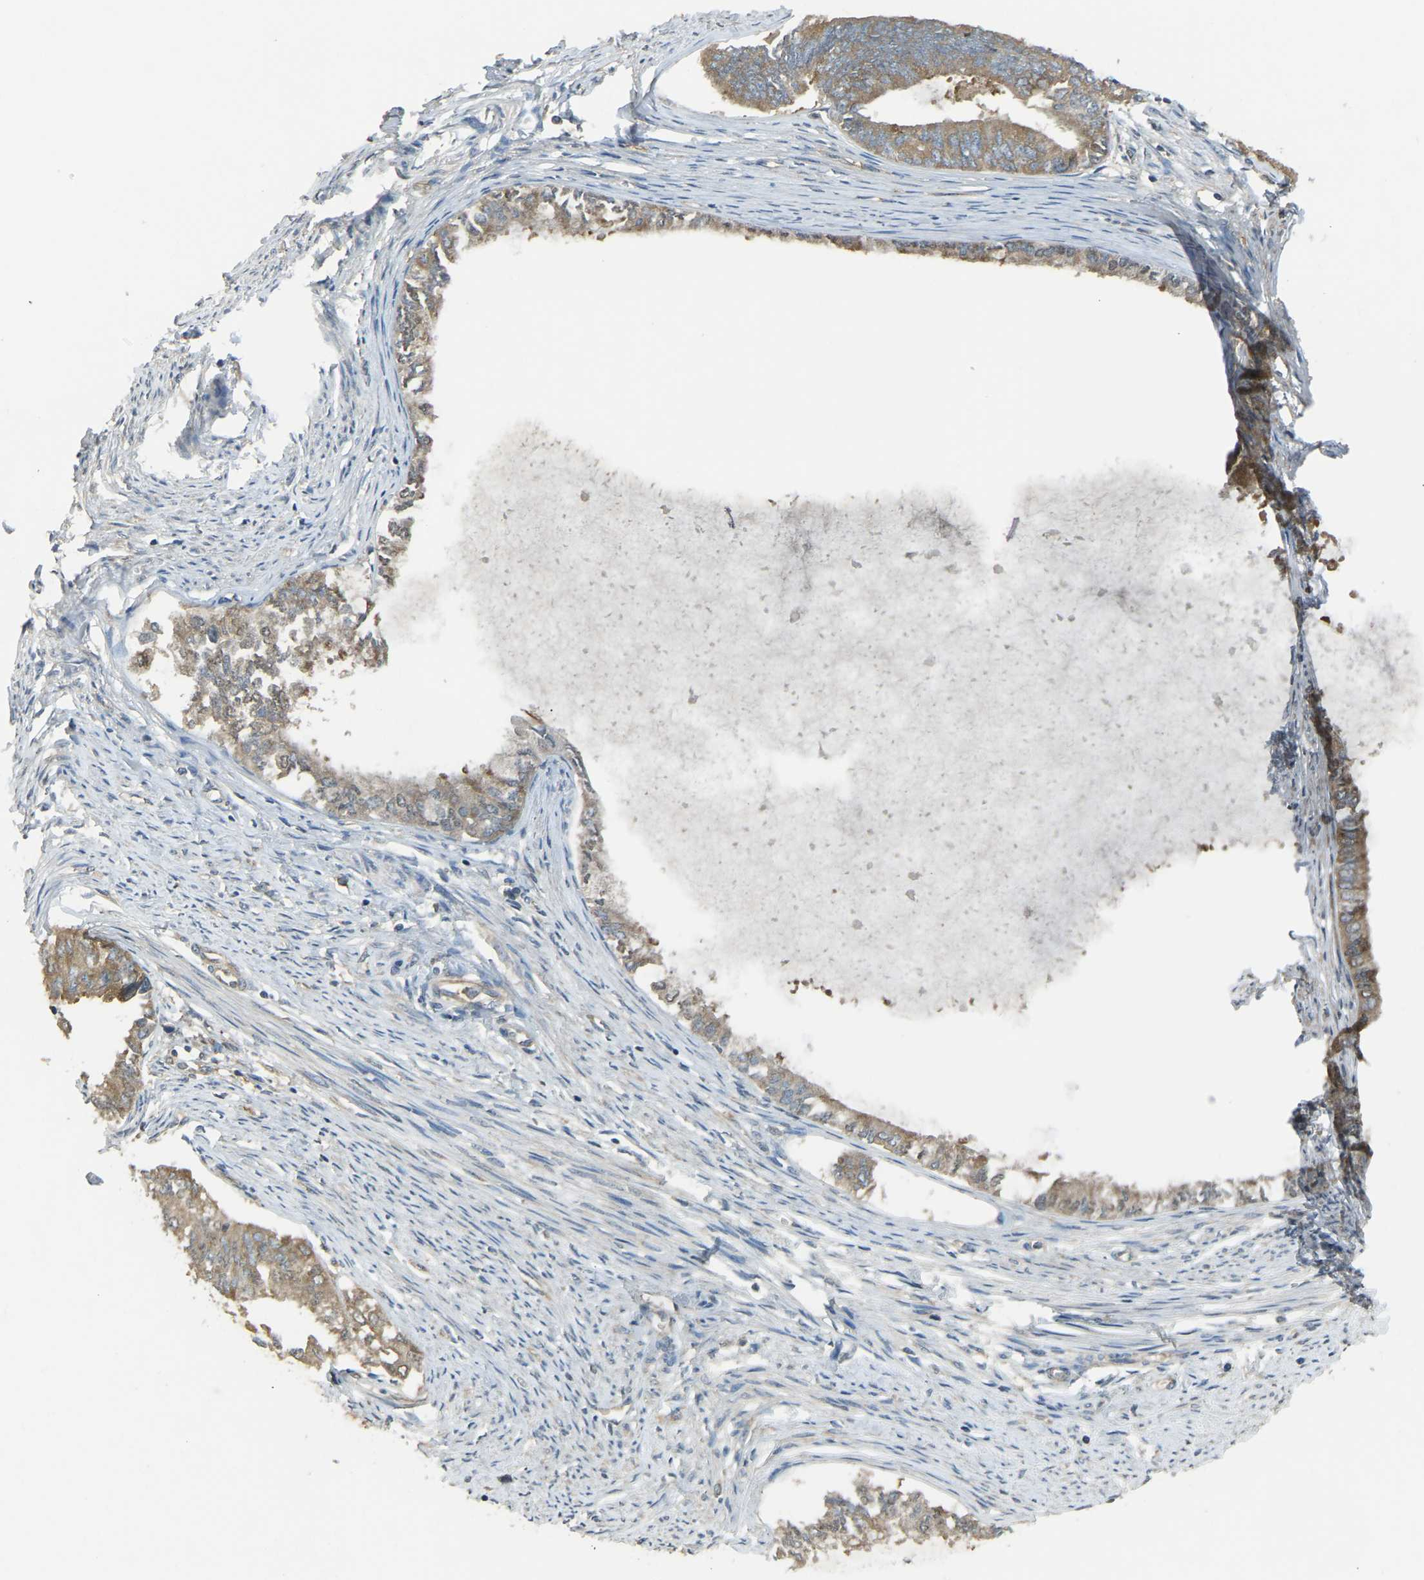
{"staining": {"intensity": "moderate", "quantity": ">75%", "location": "cytoplasmic/membranous"}, "tissue": "endometrial cancer", "cell_type": "Tumor cells", "image_type": "cancer", "snomed": [{"axis": "morphology", "description": "Adenocarcinoma, NOS"}, {"axis": "topography", "description": "Endometrium"}], "caption": "The immunohistochemical stain shows moderate cytoplasmic/membranous positivity in tumor cells of endometrial cancer tissue. The staining was performed using DAB, with brown indicating positive protein expression. Nuclei are stained blue with hematoxylin.", "gene": "AIMP1", "patient": {"sex": "female", "age": 86}}